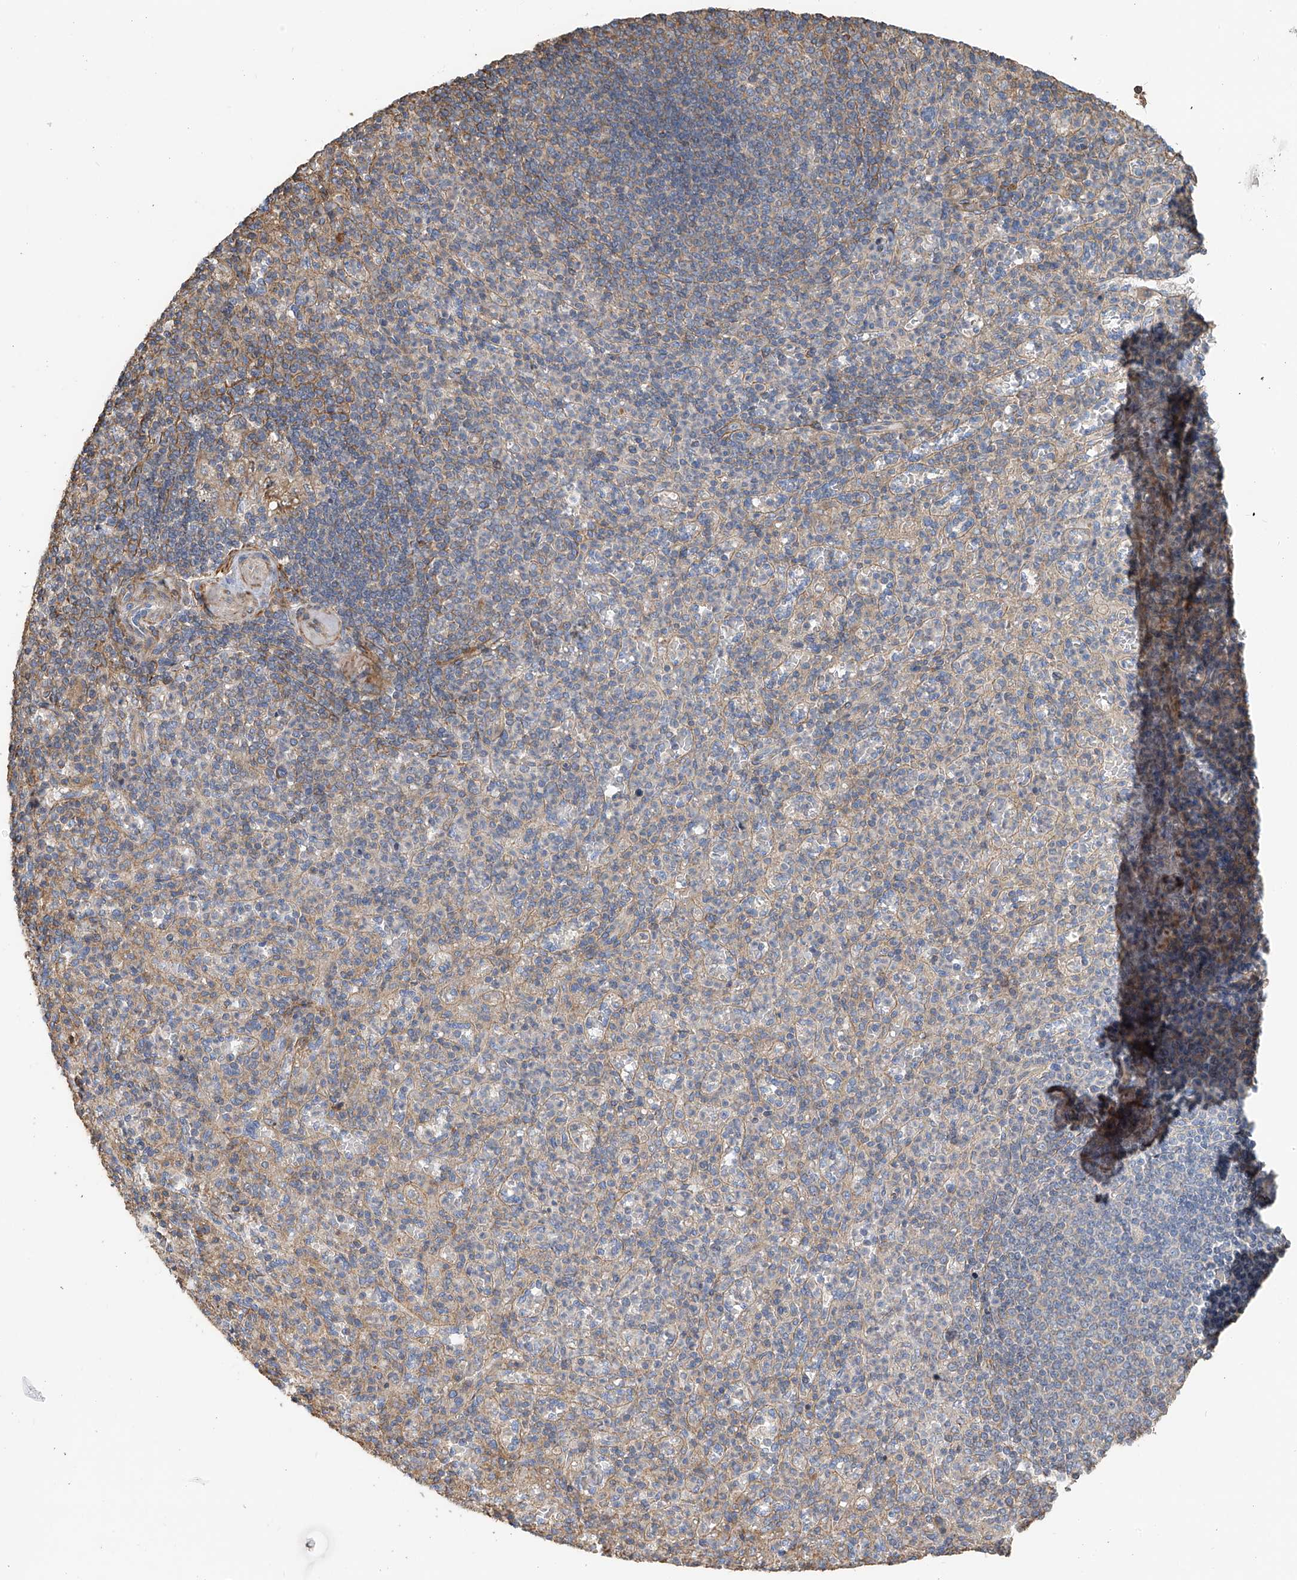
{"staining": {"intensity": "weak", "quantity": "<25%", "location": "cytoplasmic/membranous"}, "tissue": "spleen", "cell_type": "Cells in red pulp", "image_type": "normal", "snomed": [{"axis": "morphology", "description": "Normal tissue, NOS"}, {"axis": "topography", "description": "Spleen"}], "caption": "This is a micrograph of immunohistochemistry staining of benign spleen, which shows no expression in cells in red pulp. Nuclei are stained in blue.", "gene": "SLC43A3", "patient": {"sex": "female", "age": 74}}